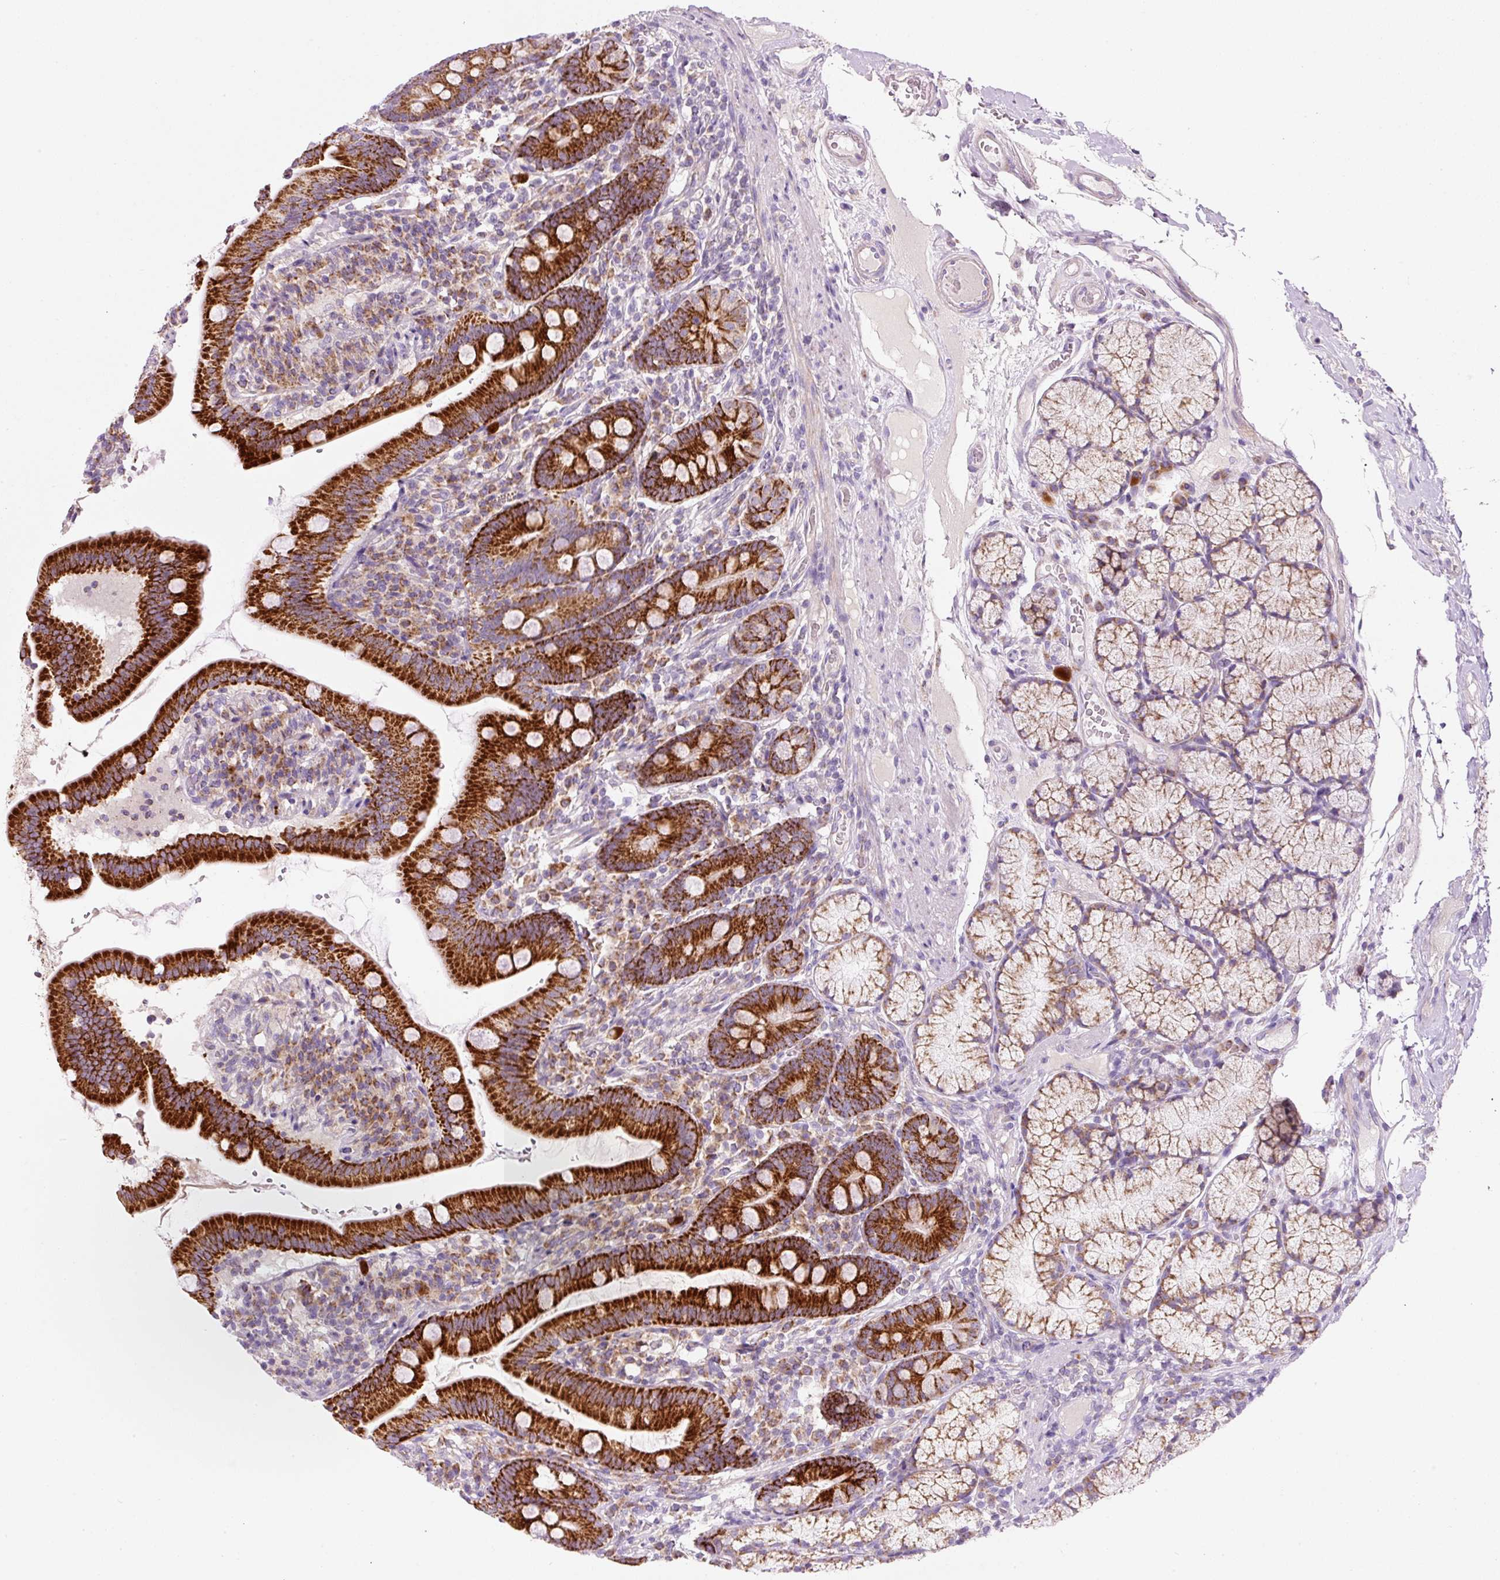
{"staining": {"intensity": "strong", "quantity": ">75%", "location": "cytoplasmic/membranous"}, "tissue": "duodenum", "cell_type": "Glandular cells", "image_type": "normal", "snomed": [{"axis": "morphology", "description": "Normal tissue, NOS"}, {"axis": "topography", "description": "Duodenum"}], "caption": "IHC of benign human duodenum shows high levels of strong cytoplasmic/membranous staining in about >75% of glandular cells.", "gene": "NDUFA1", "patient": {"sex": "female", "age": 67}}